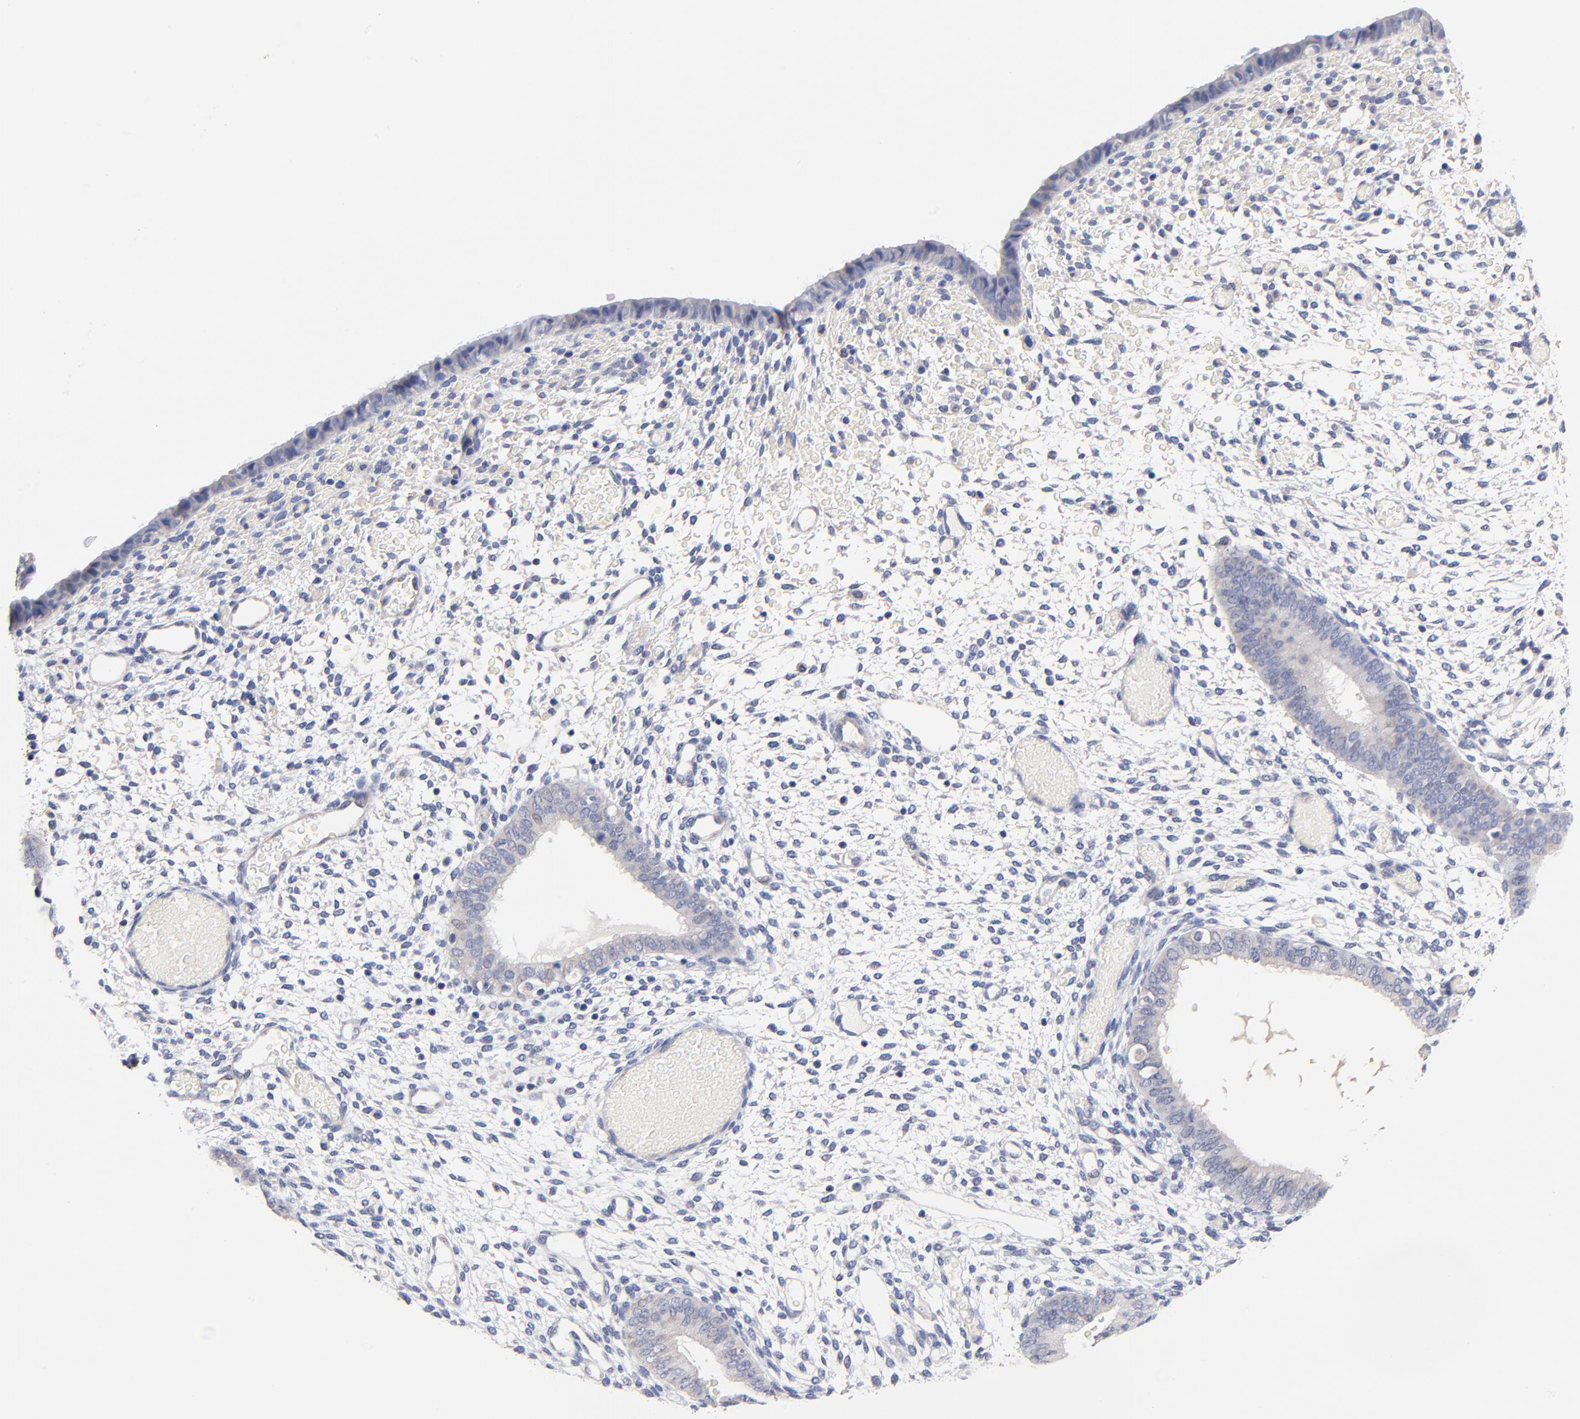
{"staining": {"intensity": "negative", "quantity": "none", "location": "none"}, "tissue": "endometrium", "cell_type": "Cells in endometrial stroma", "image_type": "normal", "snomed": [{"axis": "morphology", "description": "Normal tissue, NOS"}, {"axis": "topography", "description": "Endometrium"}], "caption": "Immunohistochemical staining of benign endometrium demonstrates no significant expression in cells in endometrial stroma. (Stains: DAB (3,3'-diaminobenzidine) immunohistochemistry (IHC) with hematoxylin counter stain, Microscopy: brightfield microscopy at high magnification).", "gene": "TWNK", "patient": {"sex": "female", "age": 42}}